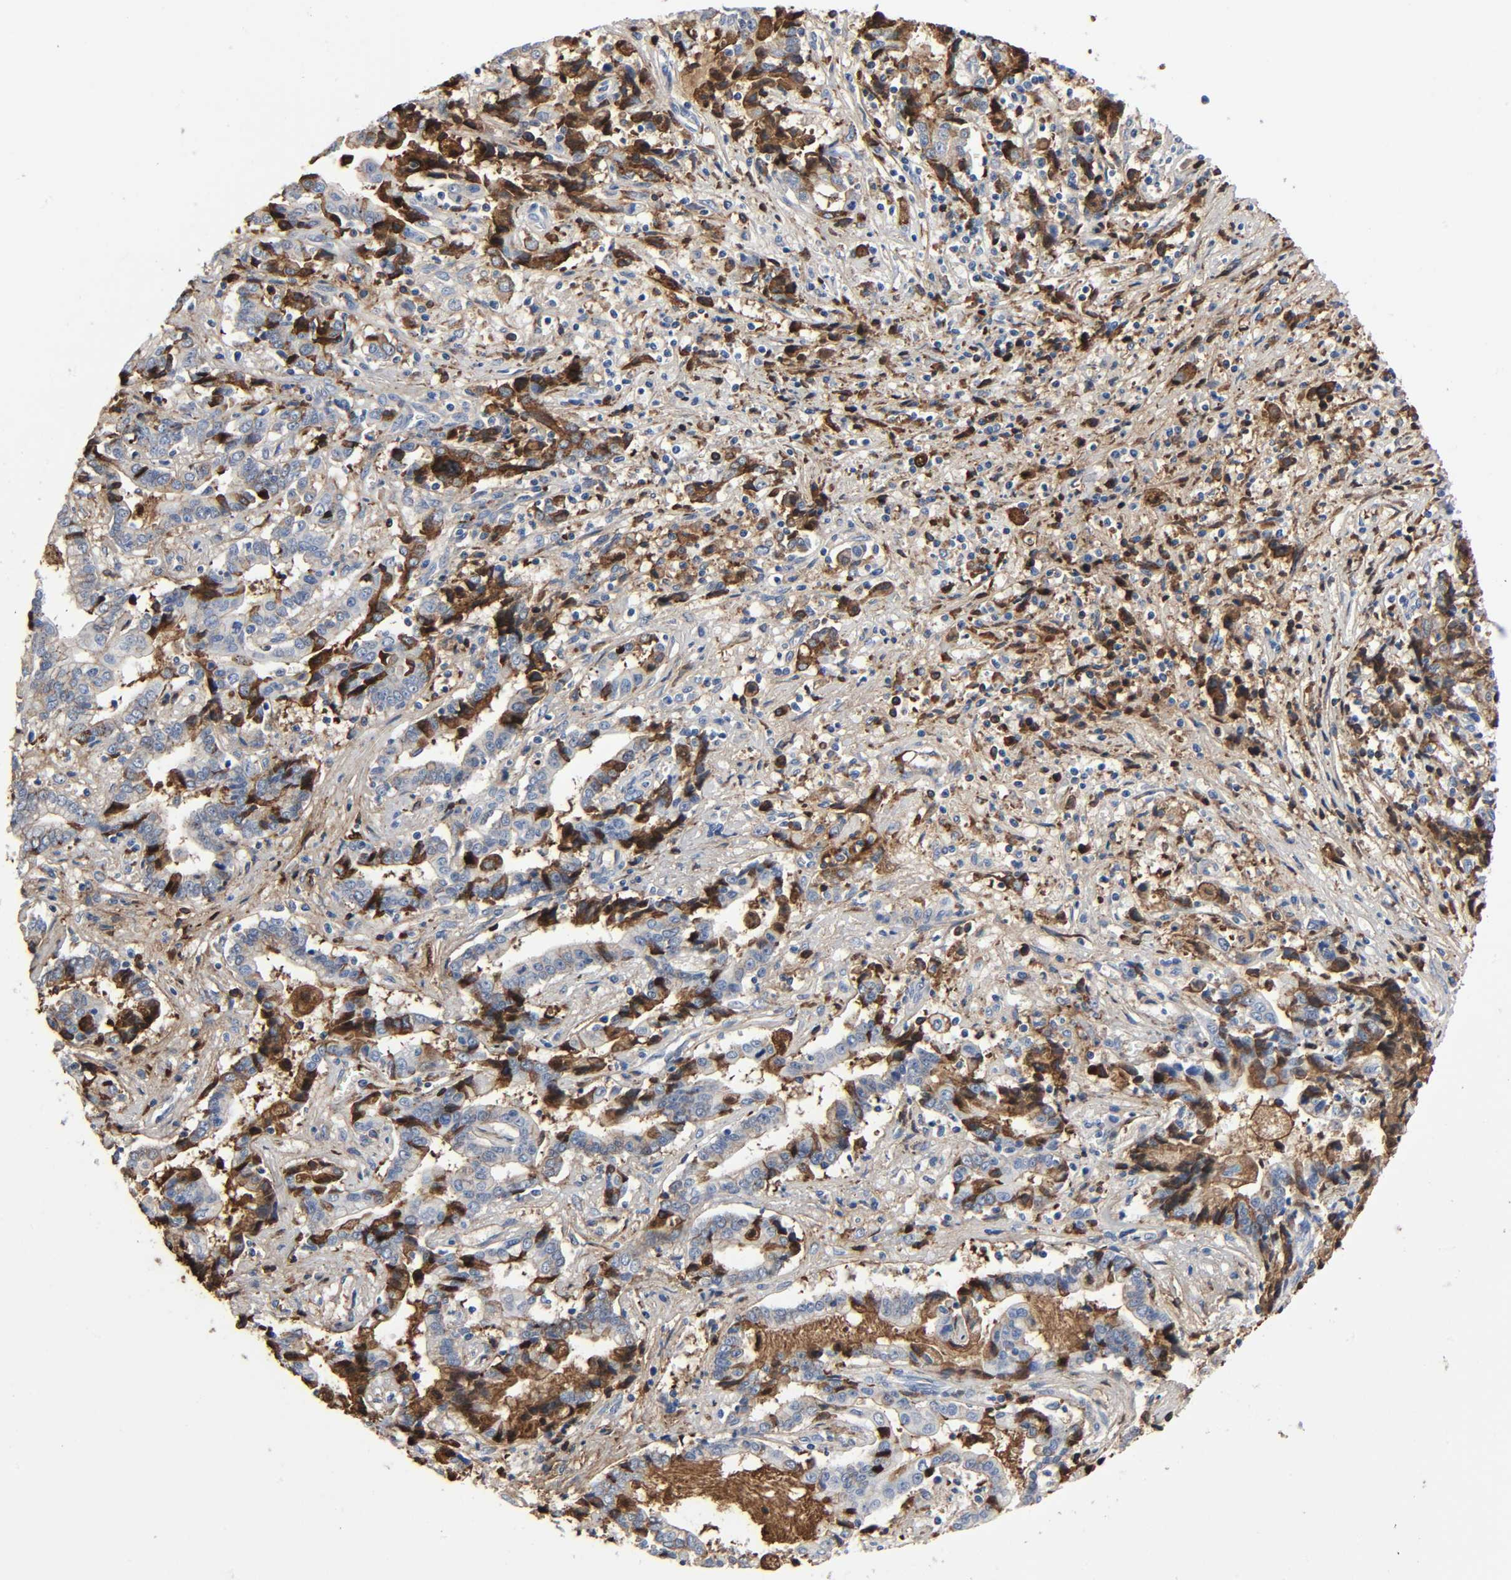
{"staining": {"intensity": "strong", "quantity": "25%-75%", "location": "cytoplasmic/membranous"}, "tissue": "liver cancer", "cell_type": "Tumor cells", "image_type": "cancer", "snomed": [{"axis": "morphology", "description": "Cholangiocarcinoma"}, {"axis": "topography", "description": "Liver"}], "caption": "High-power microscopy captured an IHC micrograph of liver cholangiocarcinoma, revealing strong cytoplasmic/membranous expression in approximately 25%-75% of tumor cells. (DAB (3,3'-diaminobenzidine) = brown stain, brightfield microscopy at high magnification).", "gene": "C3", "patient": {"sex": "male", "age": 57}}